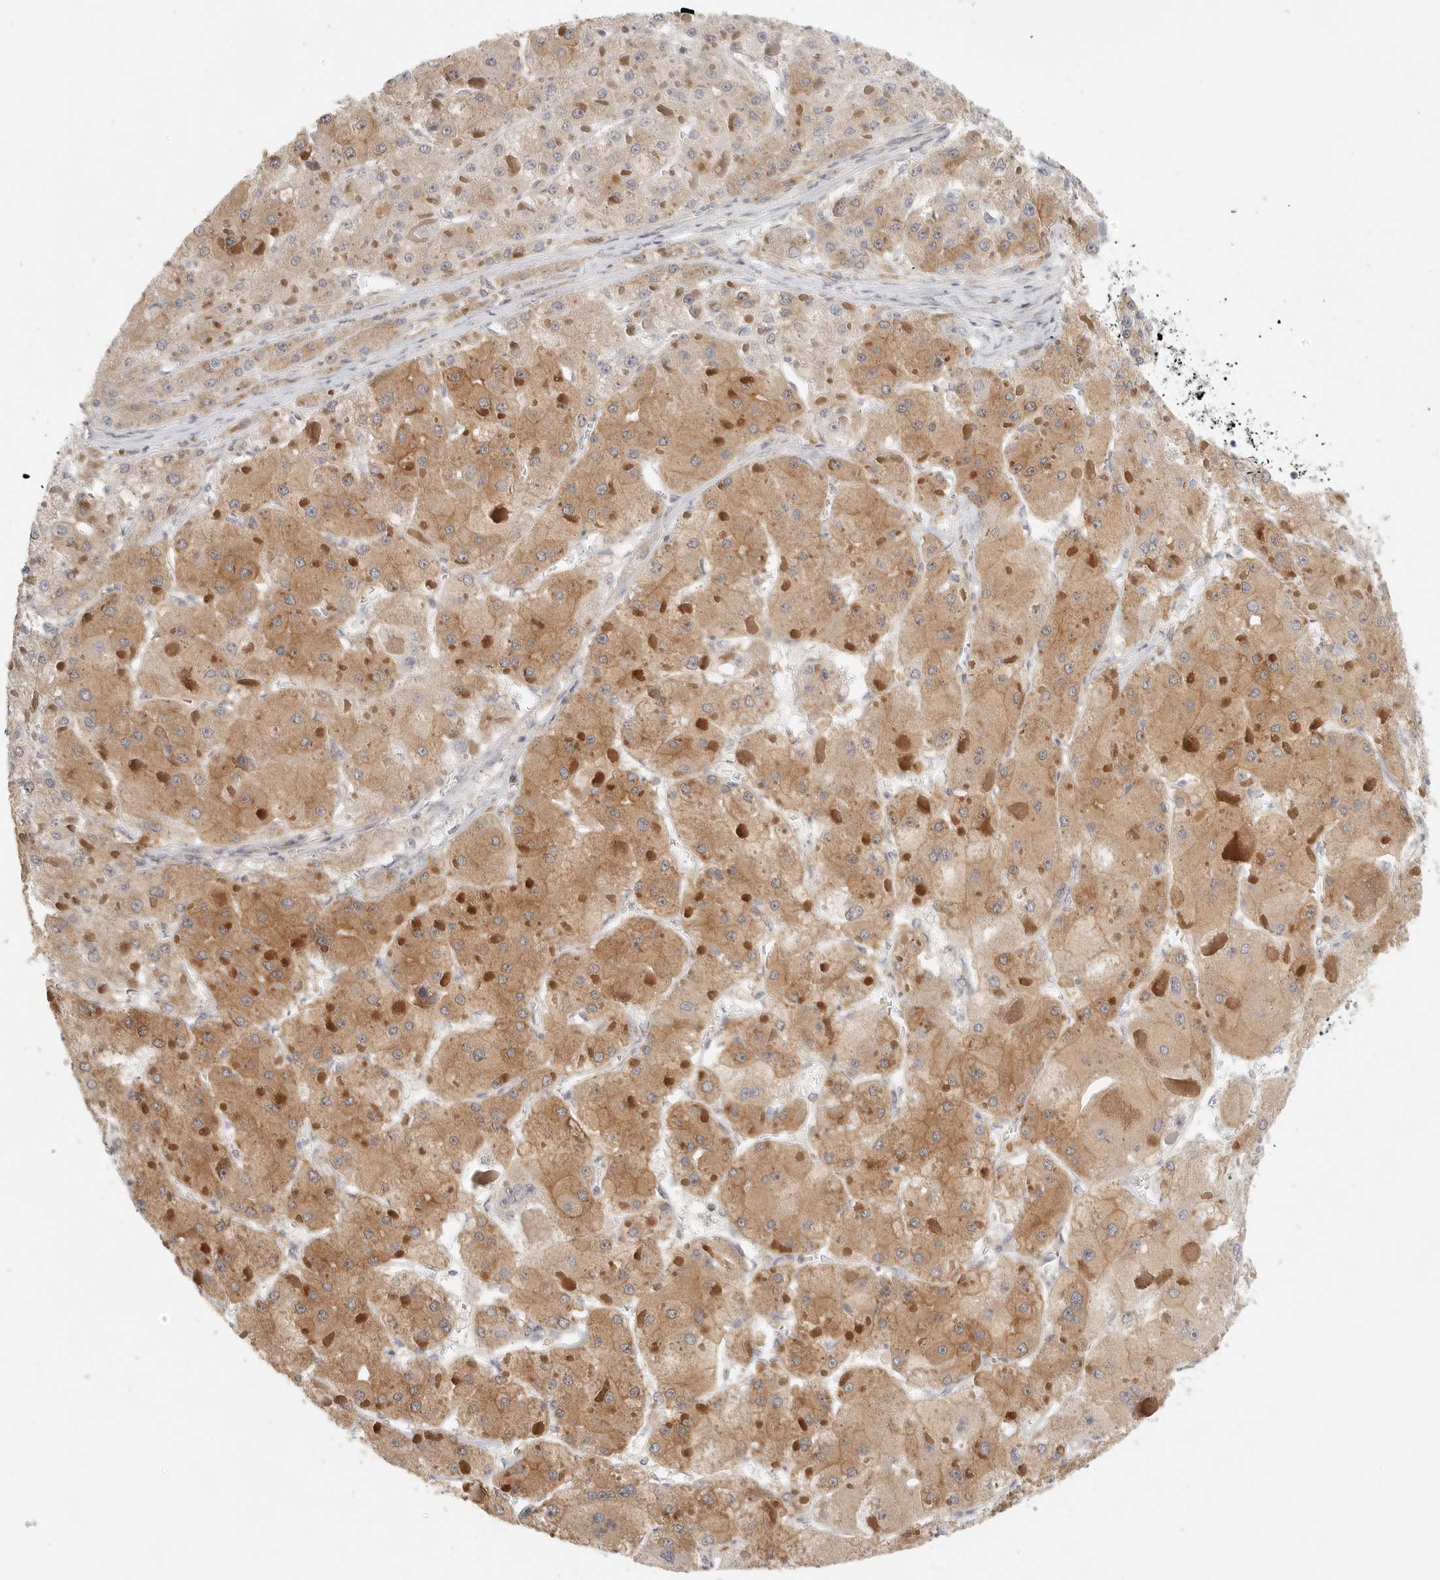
{"staining": {"intensity": "moderate", "quantity": "25%-75%", "location": "cytoplasmic/membranous"}, "tissue": "liver cancer", "cell_type": "Tumor cells", "image_type": "cancer", "snomed": [{"axis": "morphology", "description": "Carcinoma, Hepatocellular, NOS"}, {"axis": "topography", "description": "Liver"}], "caption": "The immunohistochemical stain shows moderate cytoplasmic/membranous staining in tumor cells of hepatocellular carcinoma (liver) tissue.", "gene": "HDAC6", "patient": {"sex": "female", "age": 73}}